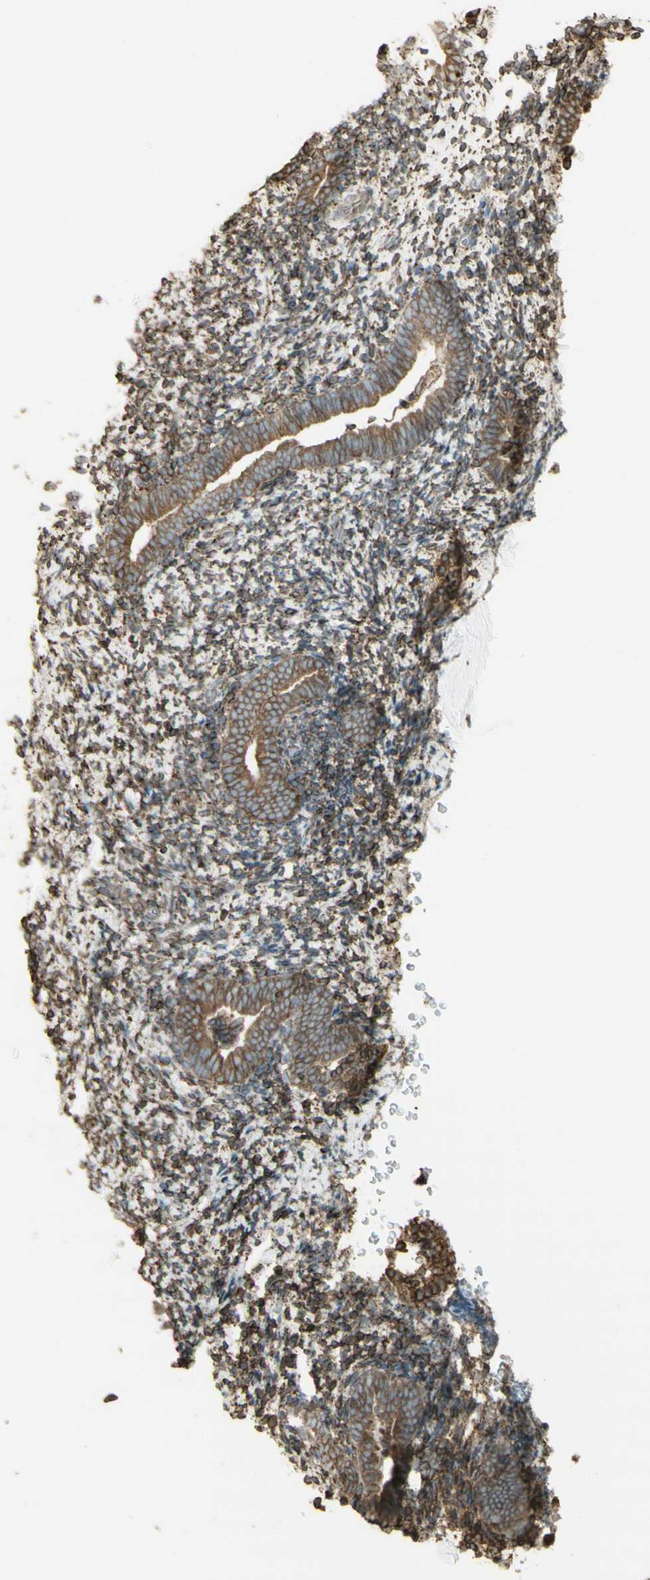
{"staining": {"intensity": "moderate", "quantity": ">75%", "location": "cytoplasmic/membranous"}, "tissue": "endometrium", "cell_type": "Cells in endometrial stroma", "image_type": "normal", "snomed": [{"axis": "morphology", "description": "Normal tissue, NOS"}, {"axis": "topography", "description": "Endometrium"}], "caption": "DAB immunohistochemical staining of normal endometrium demonstrates moderate cytoplasmic/membranous protein expression in about >75% of cells in endometrial stroma. (DAB IHC, brown staining for protein, blue staining for nuclei).", "gene": "CANX", "patient": {"sex": "female", "age": 51}}